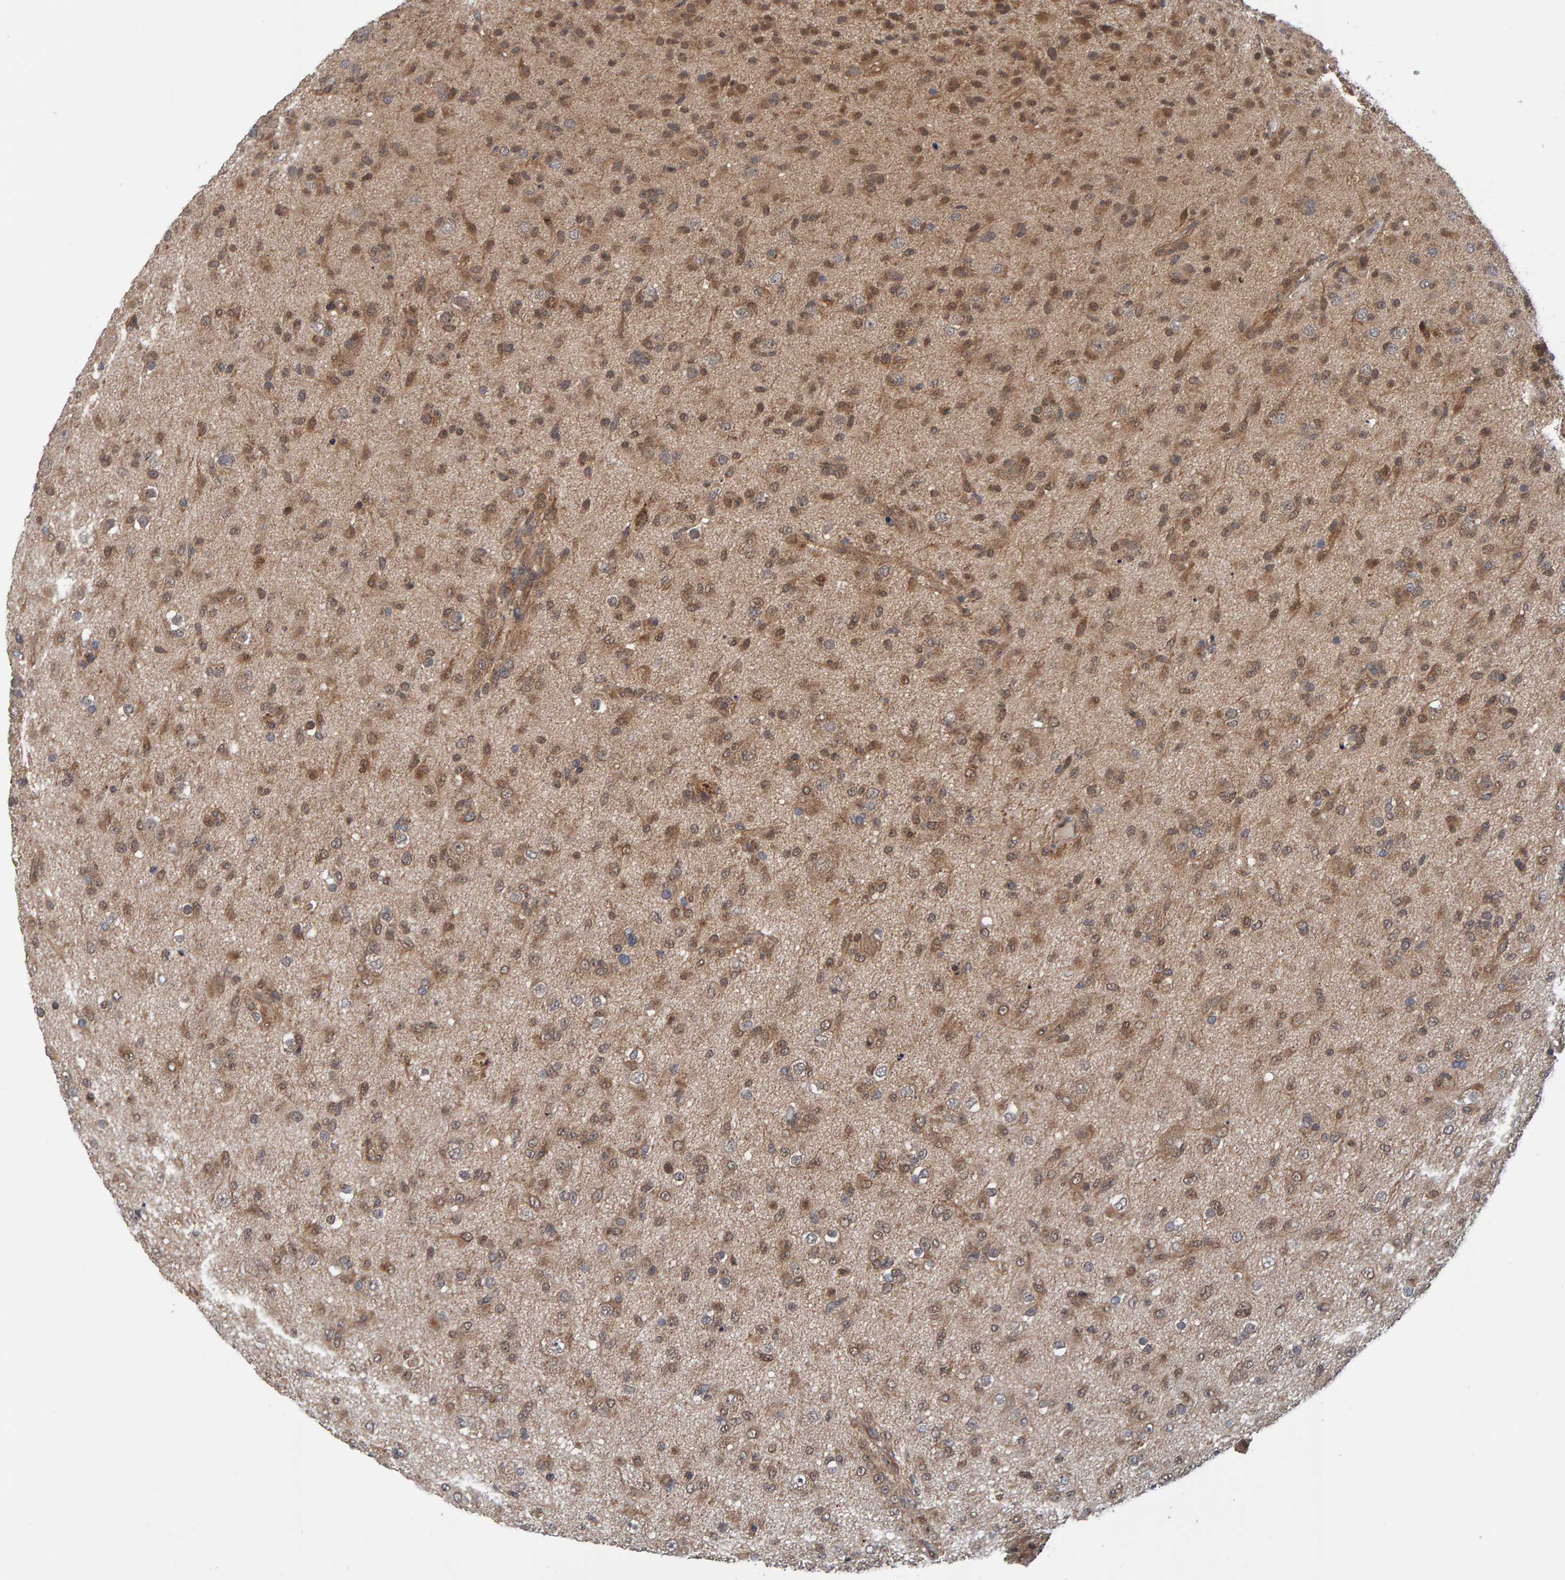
{"staining": {"intensity": "moderate", "quantity": ">75%", "location": "cytoplasmic/membranous"}, "tissue": "glioma", "cell_type": "Tumor cells", "image_type": "cancer", "snomed": [{"axis": "morphology", "description": "Glioma, malignant, Low grade"}, {"axis": "topography", "description": "Brain"}], "caption": "Moderate cytoplasmic/membranous staining is present in about >75% of tumor cells in low-grade glioma (malignant).", "gene": "SCRN2", "patient": {"sex": "male", "age": 65}}